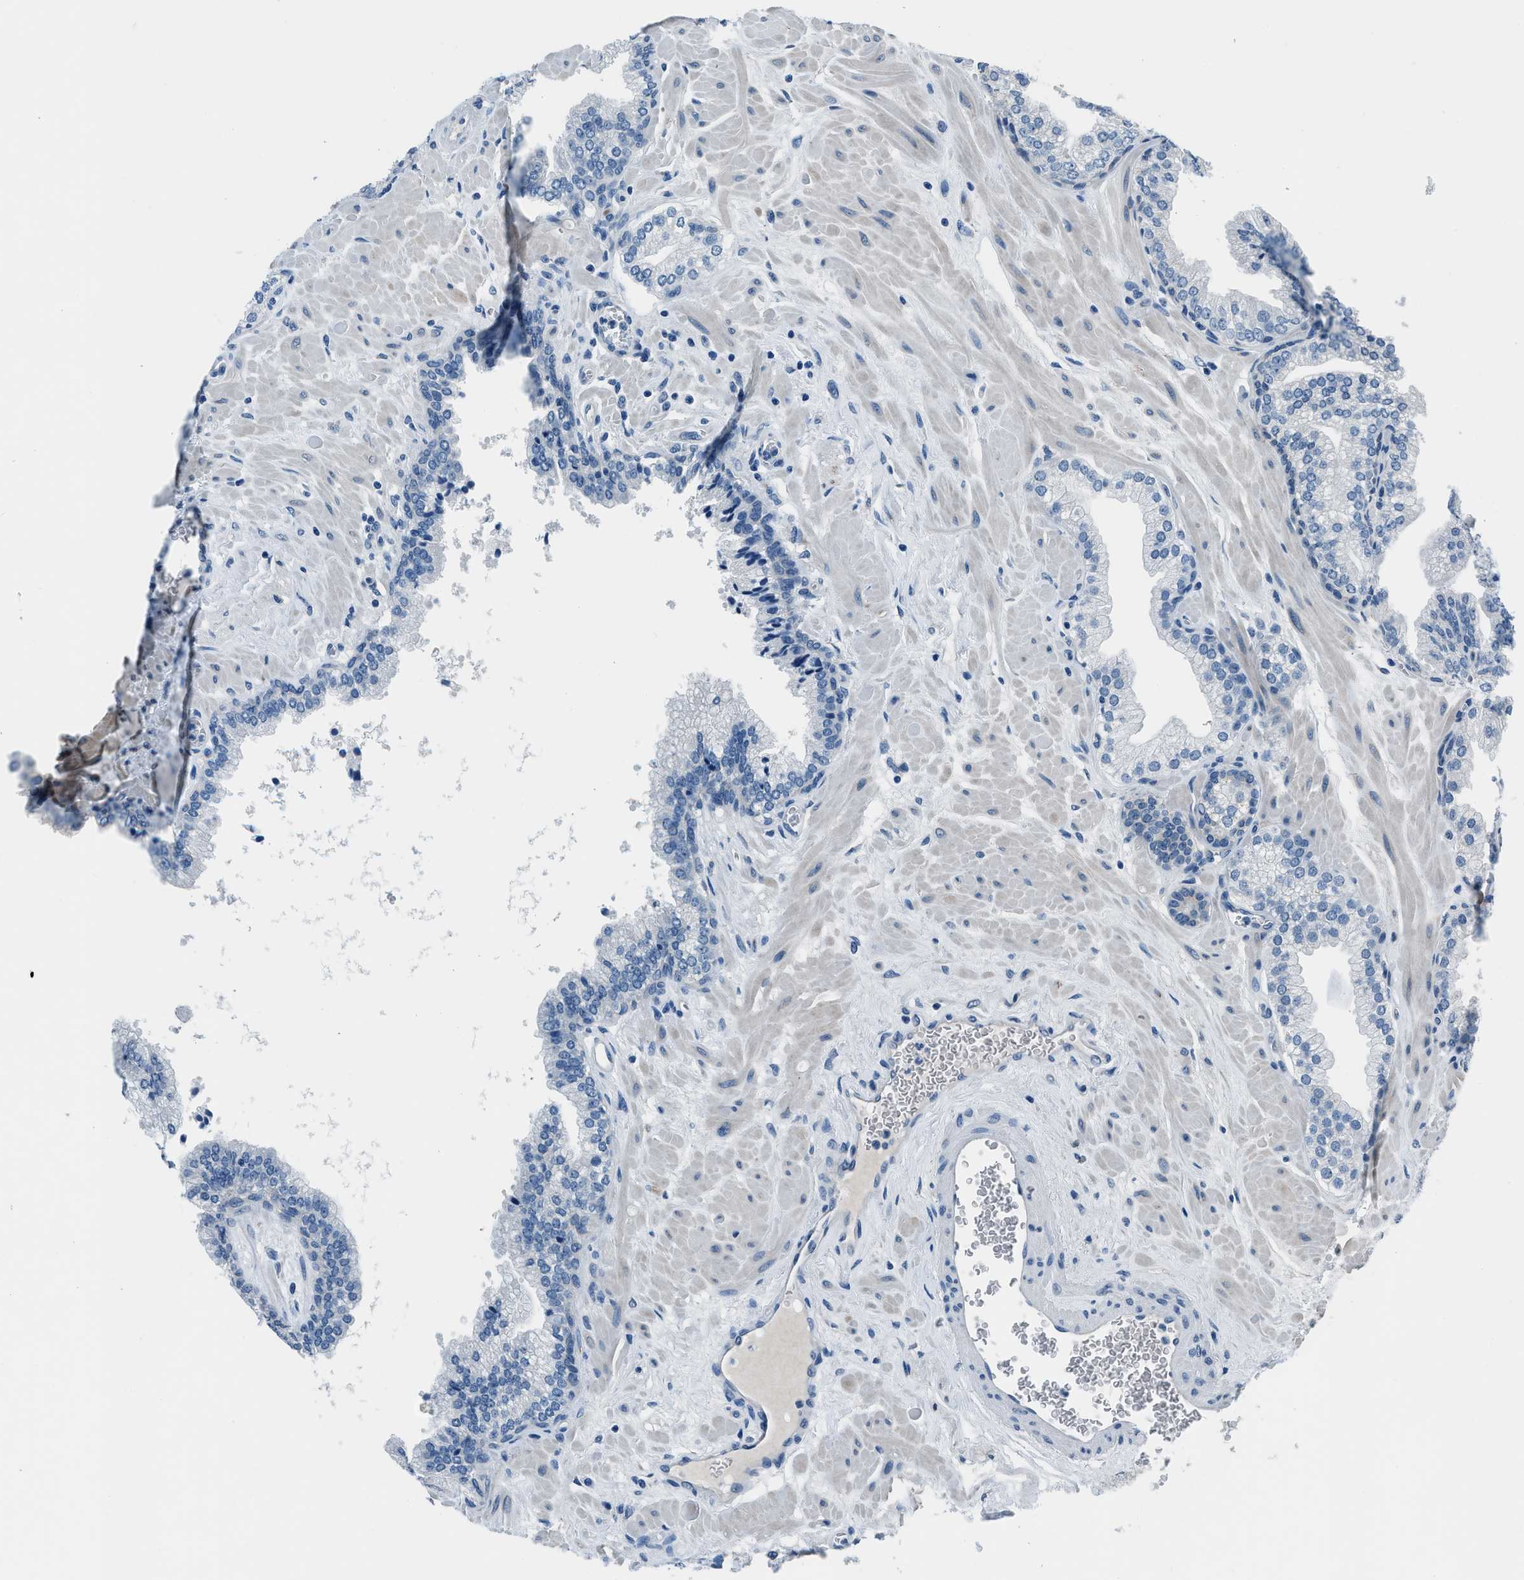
{"staining": {"intensity": "negative", "quantity": "none", "location": "none"}, "tissue": "prostate", "cell_type": "Glandular cells", "image_type": "normal", "snomed": [{"axis": "morphology", "description": "Normal tissue, NOS"}, {"axis": "morphology", "description": "Urothelial carcinoma, Low grade"}, {"axis": "topography", "description": "Urinary bladder"}, {"axis": "topography", "description": "Prostate"}], "caption": "IHC image of unremarkable human prostate stained for a protein (brown), which displays no positivity in glandular cells.", "gene": "GJA3", "patient": {"sex": "male", "age": 60}}